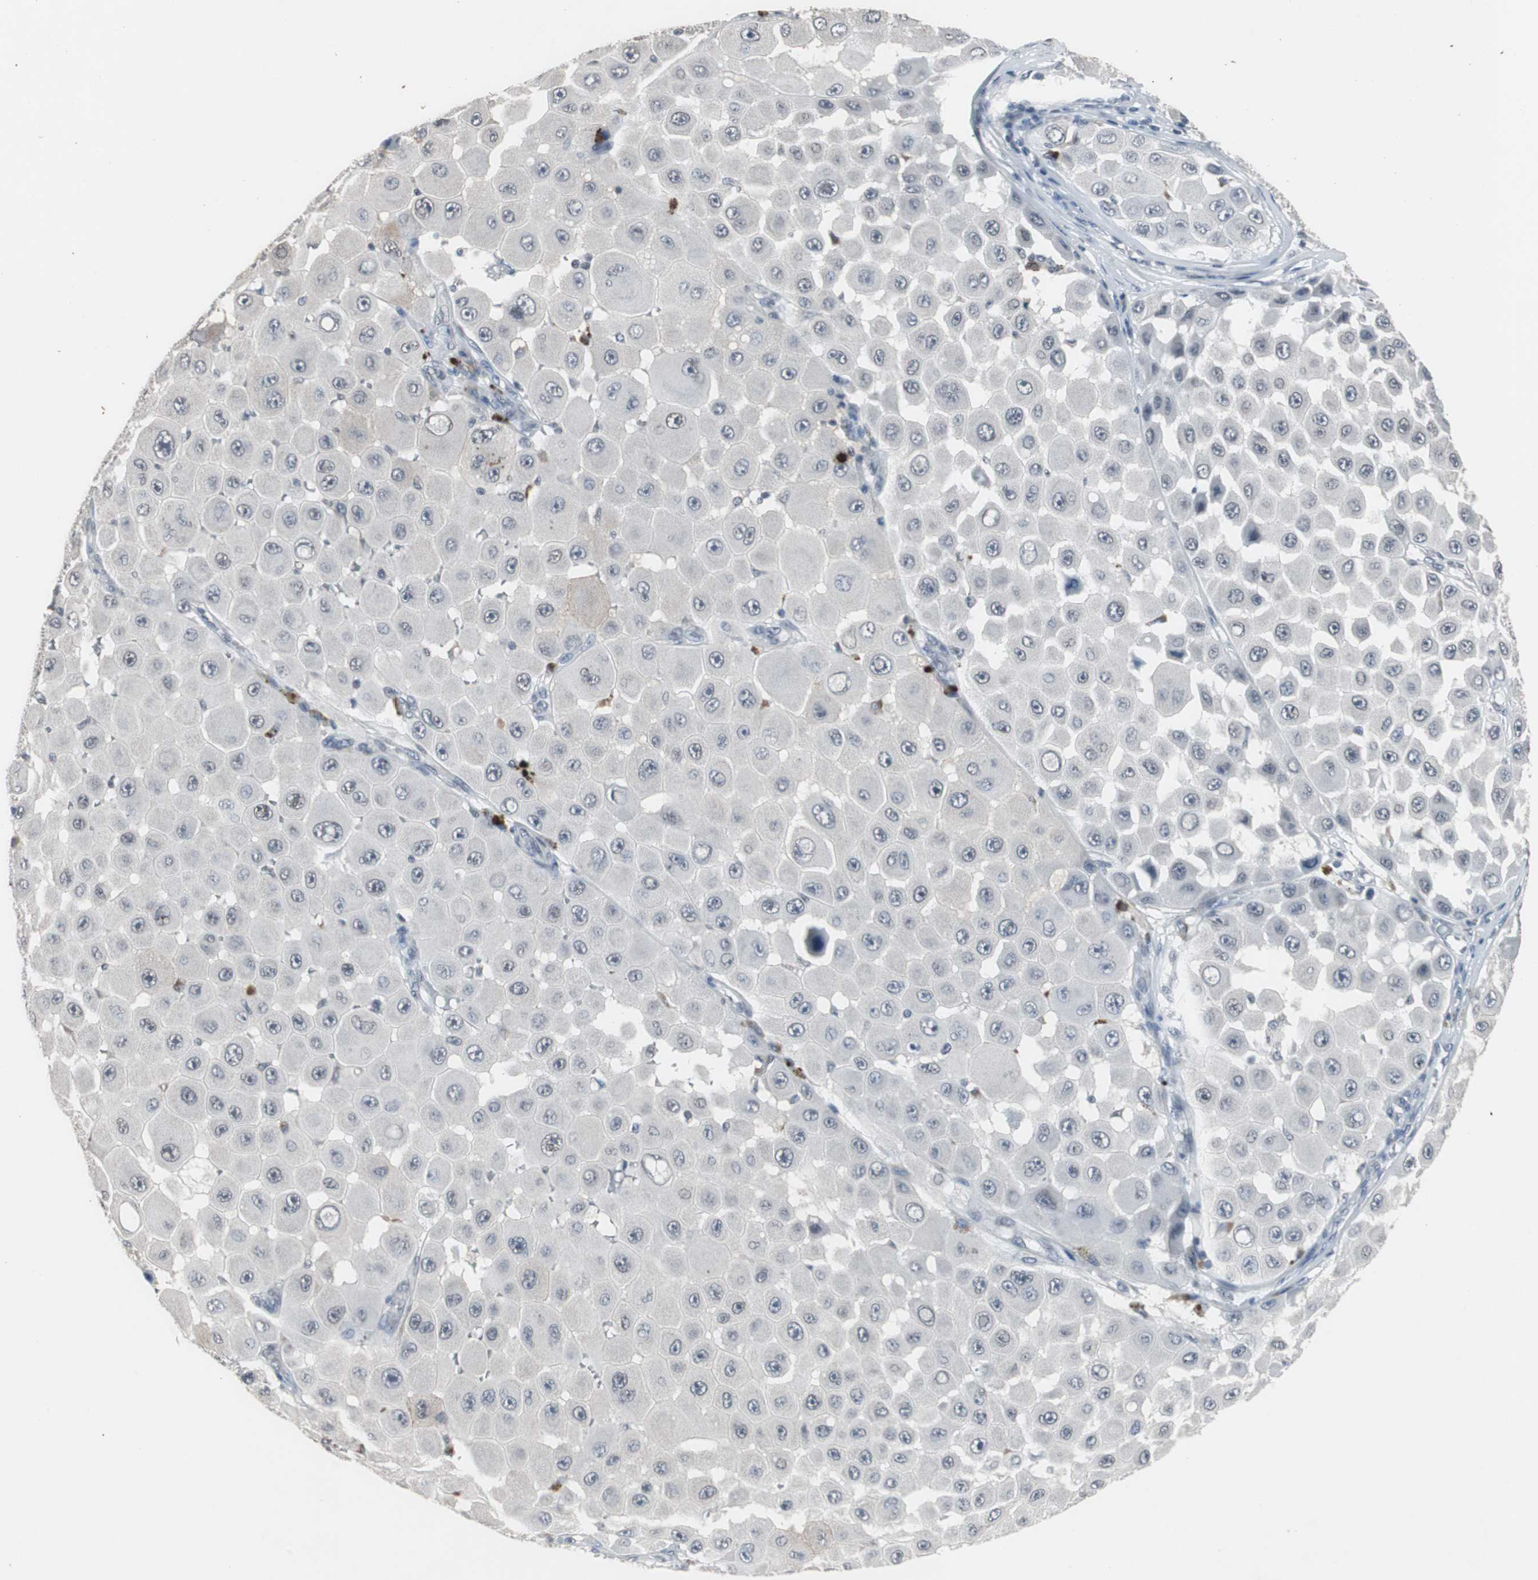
{"staining": {"intensity": "negative", "quantity": "none", "location": "none"}, "tissue": "melanoma", "cell_type": "Tumor cells", "image_type": "cancer", "snomed": [{"axis": "morphology", "description": "Malignant melanoma, NOS"}, {"axis": "topography", "description": "Skin"}], "caption": "Human malignant melanoma stained for a protein using immunohistochemistry shows no expression in tumor cells.", "gene": "FOXP4", "patient": {"sex": "female", "age": 81}}